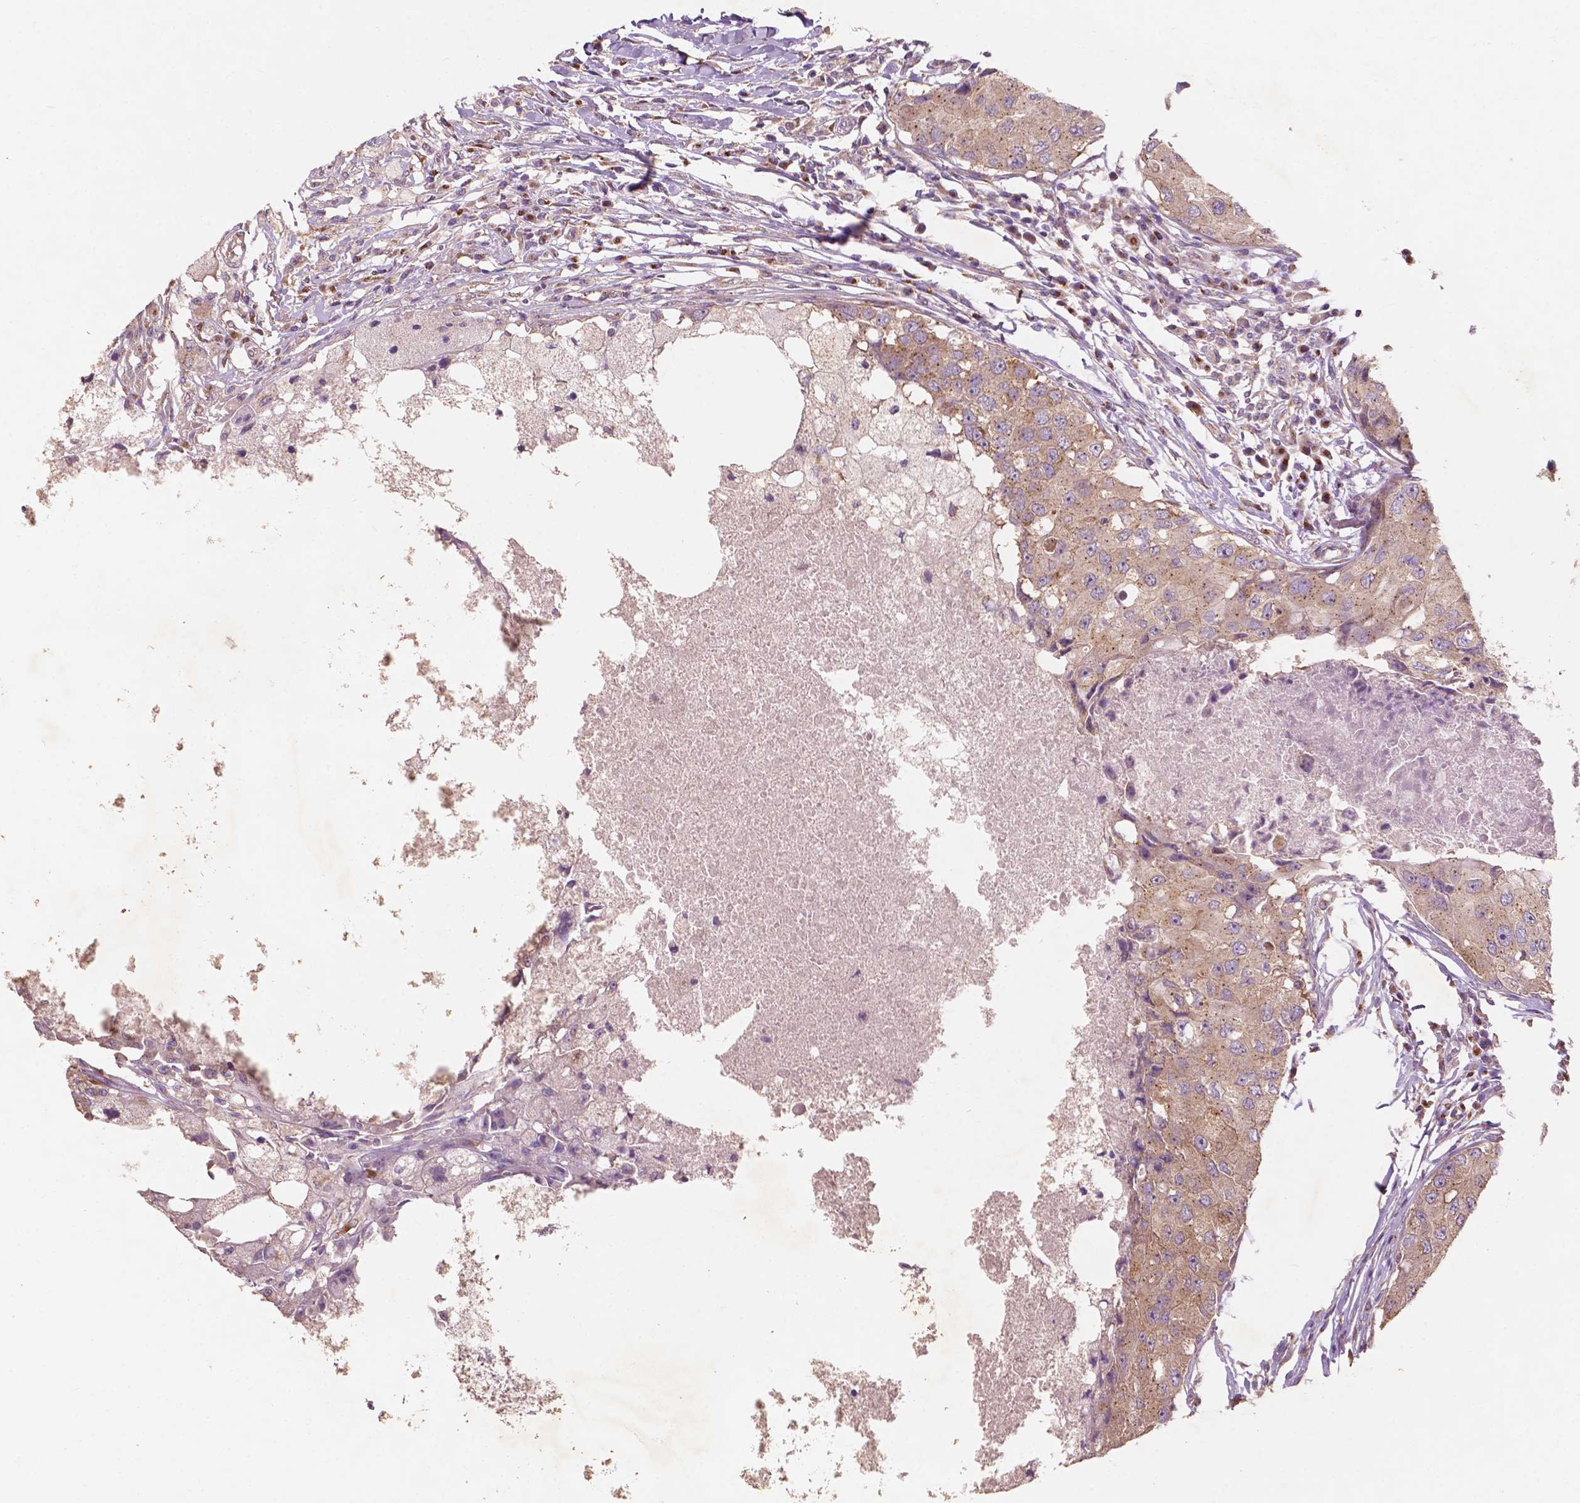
{"staining": {"intensity": "weak", "quantity": ">75%", "location": "cytoplasmic/membranous"}, "tissue": "breast cancer", "cell_type": "Tumor cells", "image_type": "cancer", "snomed": [{"axis": "morphology", "description": "Duct carcinoma"}, {"axis": "topography", "description": "Breast"}], "caption": "Breast cancer (intraductal carcinoma) stained for a protein (brown) reveals weak cytoplasmic/membranous positive staining in approximately >75% of tumor cells.", "gene": "CHPT1", "patient": {"sex": "female", "age": 27}}